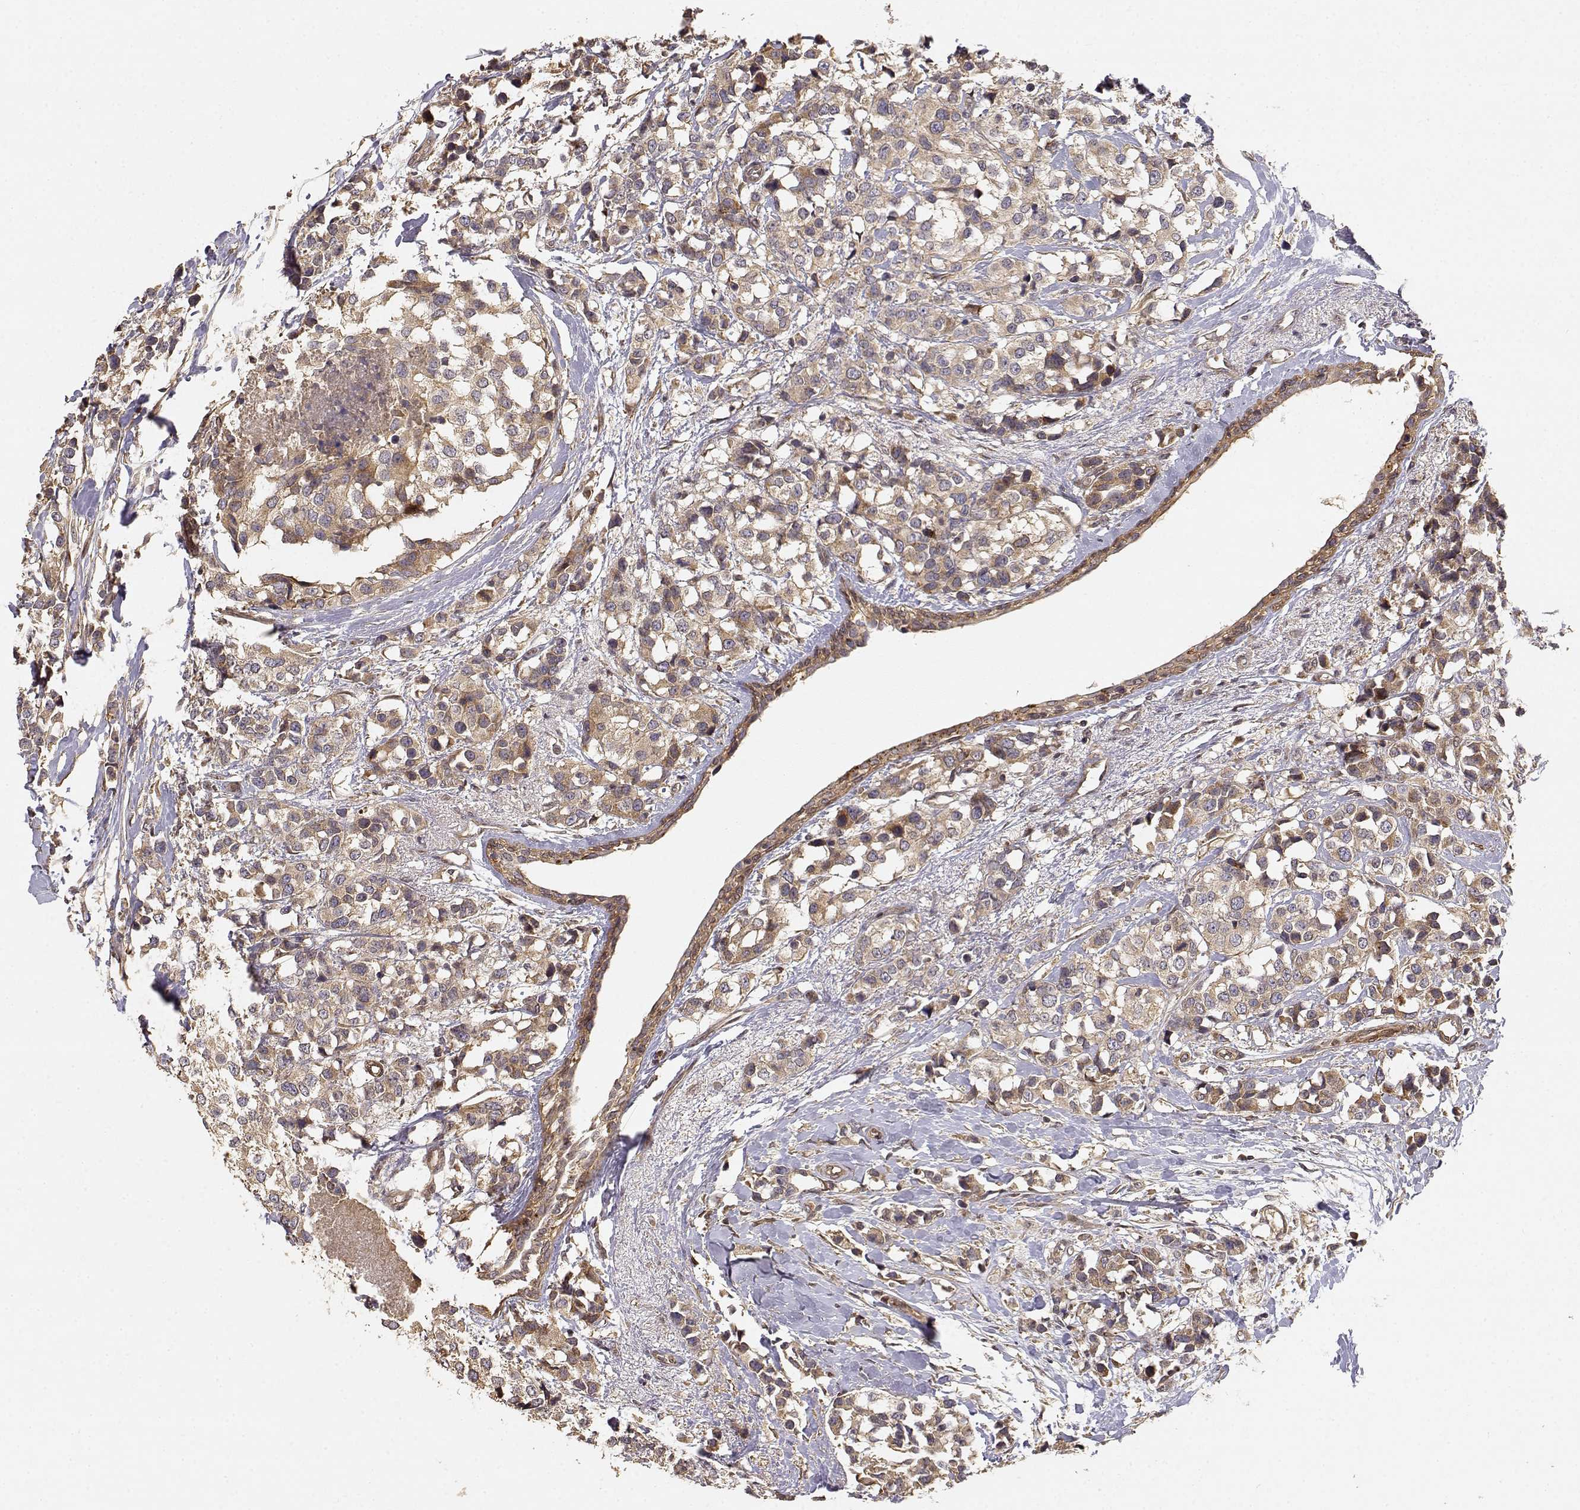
{"staining": {"intensity": "weak", "quantity": ">75%", "location": "cytoplasmic/membranous"}, "tissue": "breast cancer", "cell_type": "Tumor cells", "image_type": "cancer", "snomed": [{"axis": "morphology", "description": "Lobular carcinoma"}, {"axis": "topography", "description": "Breast"}], "caption": "Approximately >75% of tumor cells in human breast cancer (lobular carcinoma) show weak cytoplasmic/membranous protein expression as visualized by brown immunohistochemical staining.", "gene": "PICK1", "patient": {"sex": "female", "age": 59}}